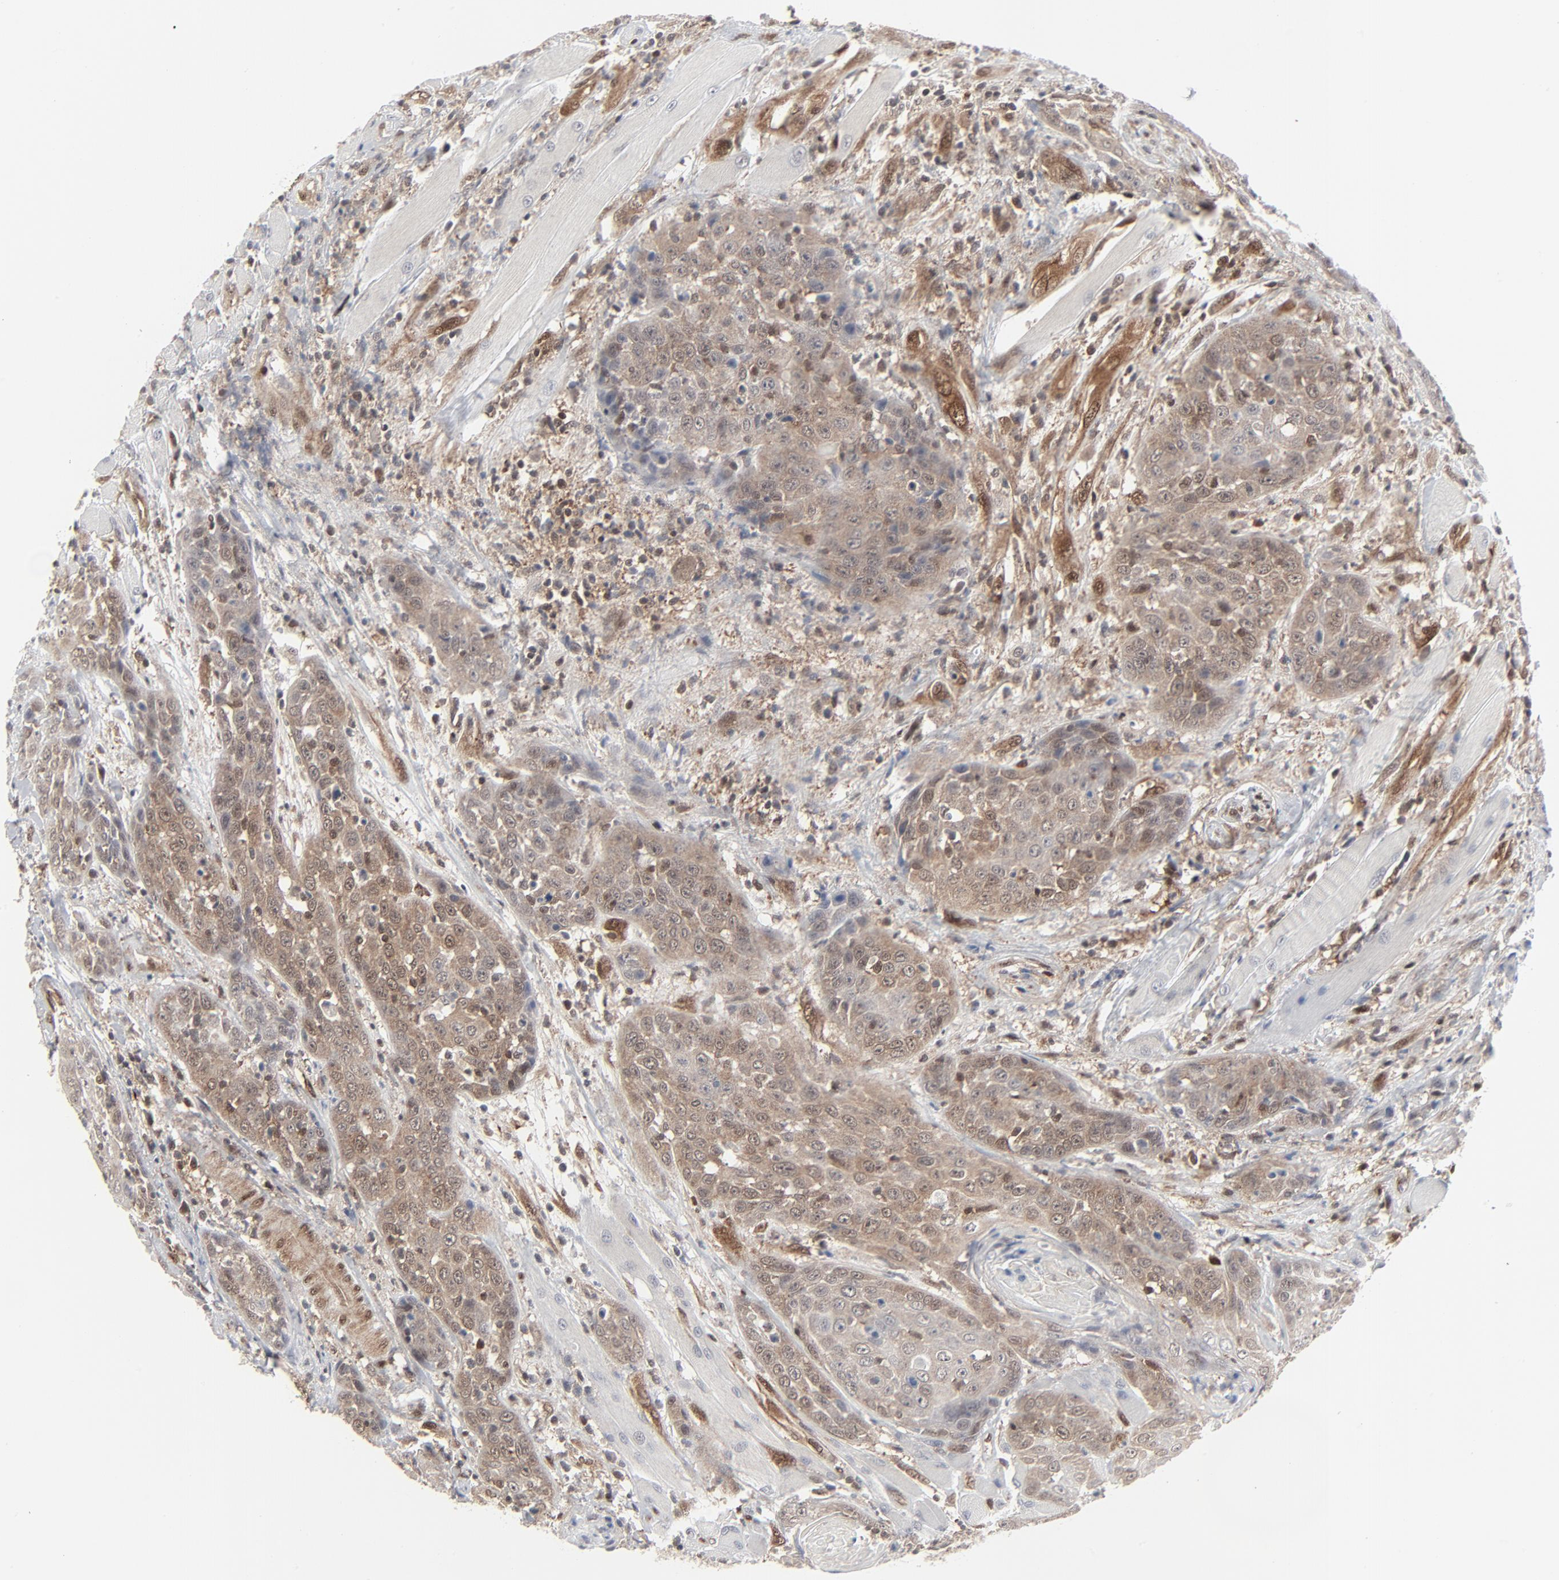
{"staining": {"intensity": "weak", "quantity": ">75%", "location": "cytoplasmic/membranous,nuclear"}, "tissue": "head and neck cancer", "cell_type": "Tumor cells", "image_type": "cancer", "snomed": [{"axis": "morphology", "description": "Squamous cell carcinoma, NOS"}, {"axis": "topography", "description": "Head-Neck"}], "caption": "A brown stain shows weak cytoplasmic/membranous and nuclear staining of a protein in human head and neck cancer (squamous cell carcinoma) tumor cells.", "gene": "AKT1", "patient": {"sex": "female", "age": 84}}